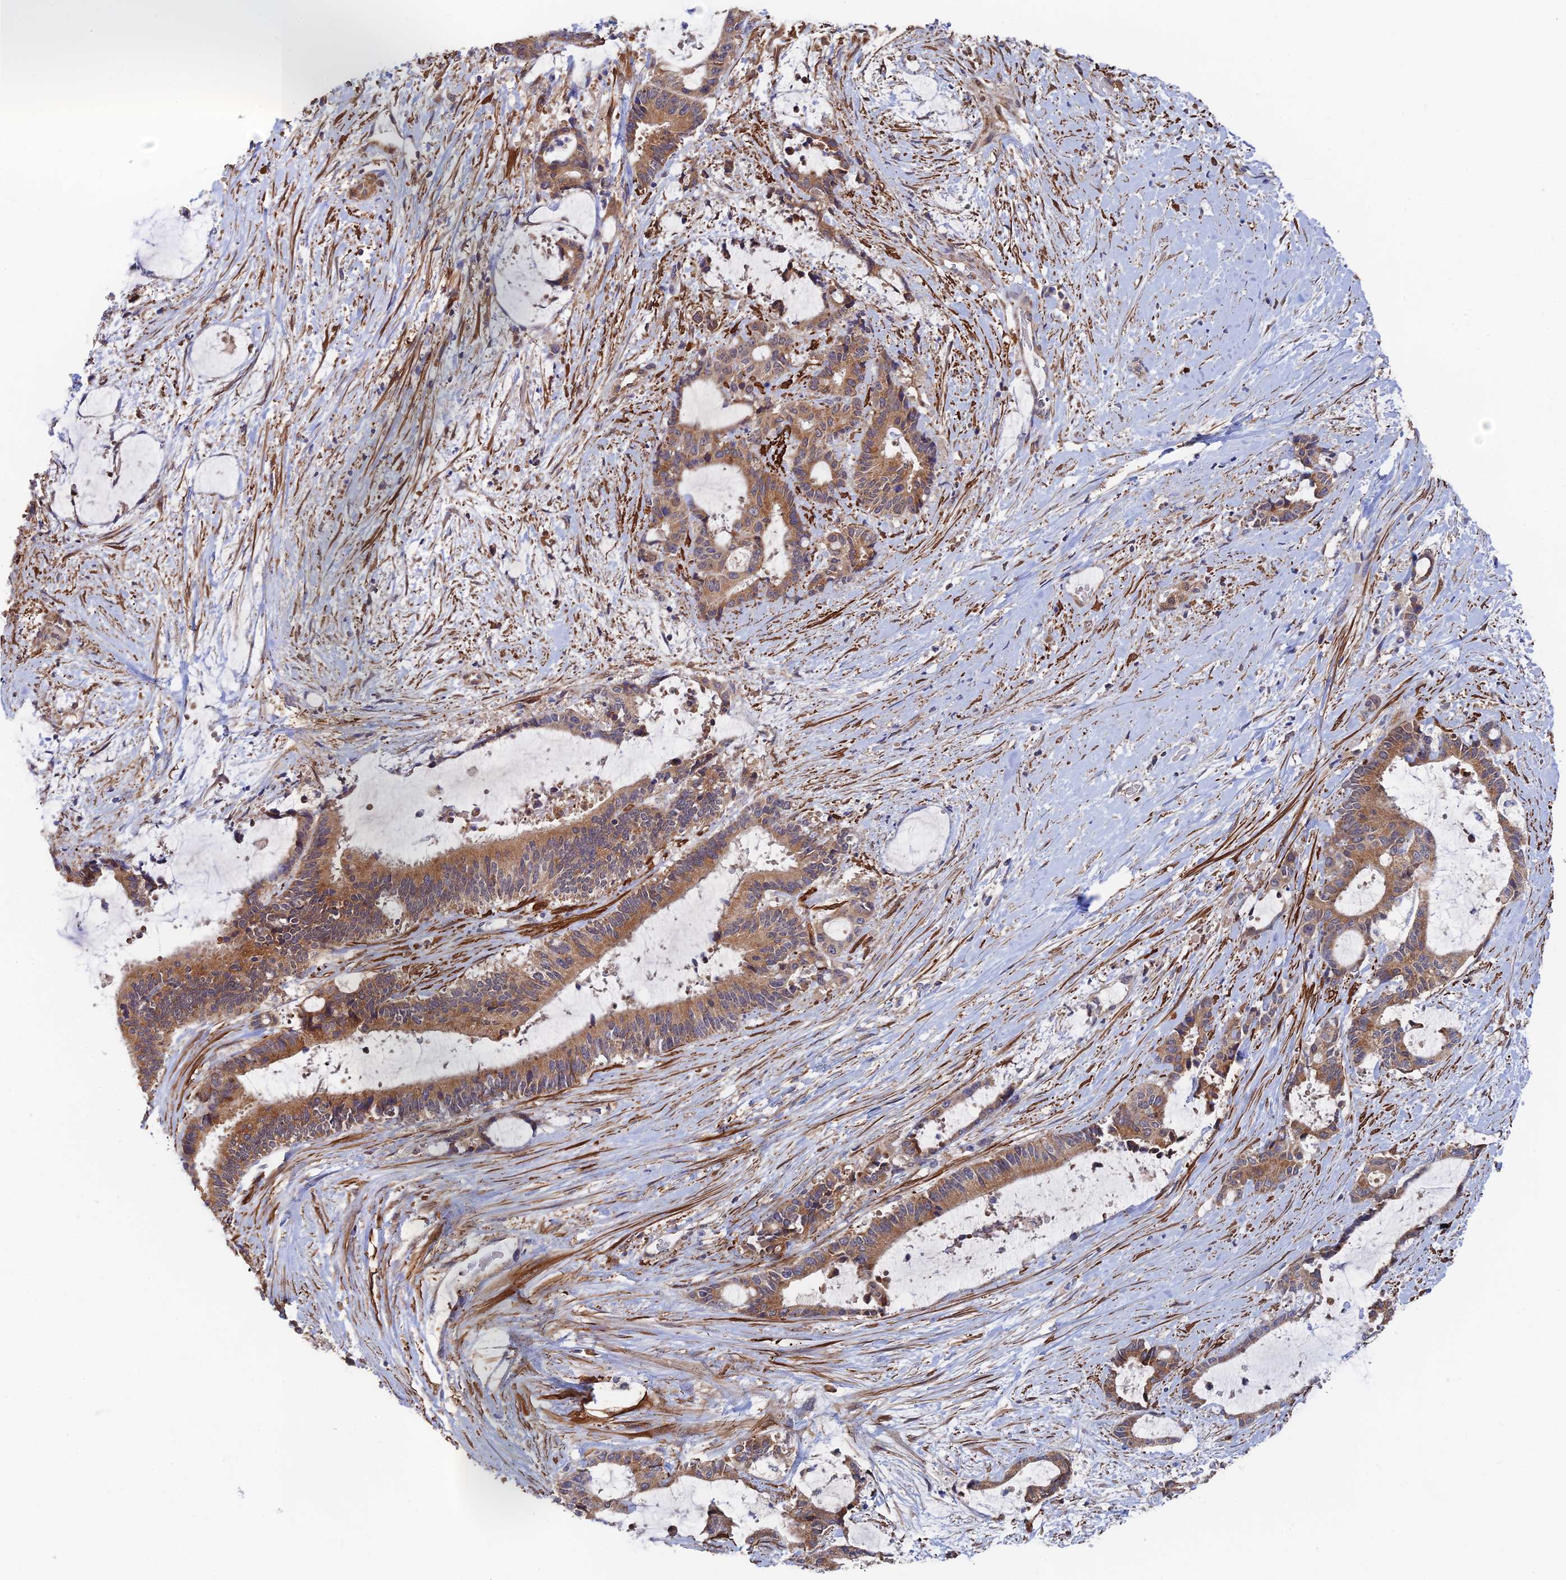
{"staining": {"intensity": "moderate", "quantity": ">75%", "location": "cytoplasmic/membranous"}, "tissue": "liver cancer", "cell_type": "Tumor cells", "image_type": "cancer", "snomed": [{"axis": "morphology", "description": "Normal tissue, NOS"}, {"axis": "morphology", "description": "Cholangiocarcinoma"}, {"axis": "topography", "description": "Liver"}, {"axis": "topography", "description": "Peripheral nerve tissue"}], "caption": "Cholangiocarcinoma (liver) tissue demonstrates moderate cytoplasmic/membranous expression in approximately >75% of tumor cells, visualized by immunohistochemistry.", "gene": "ZNF320", "patient": {"sex": "female", "age": 73}}